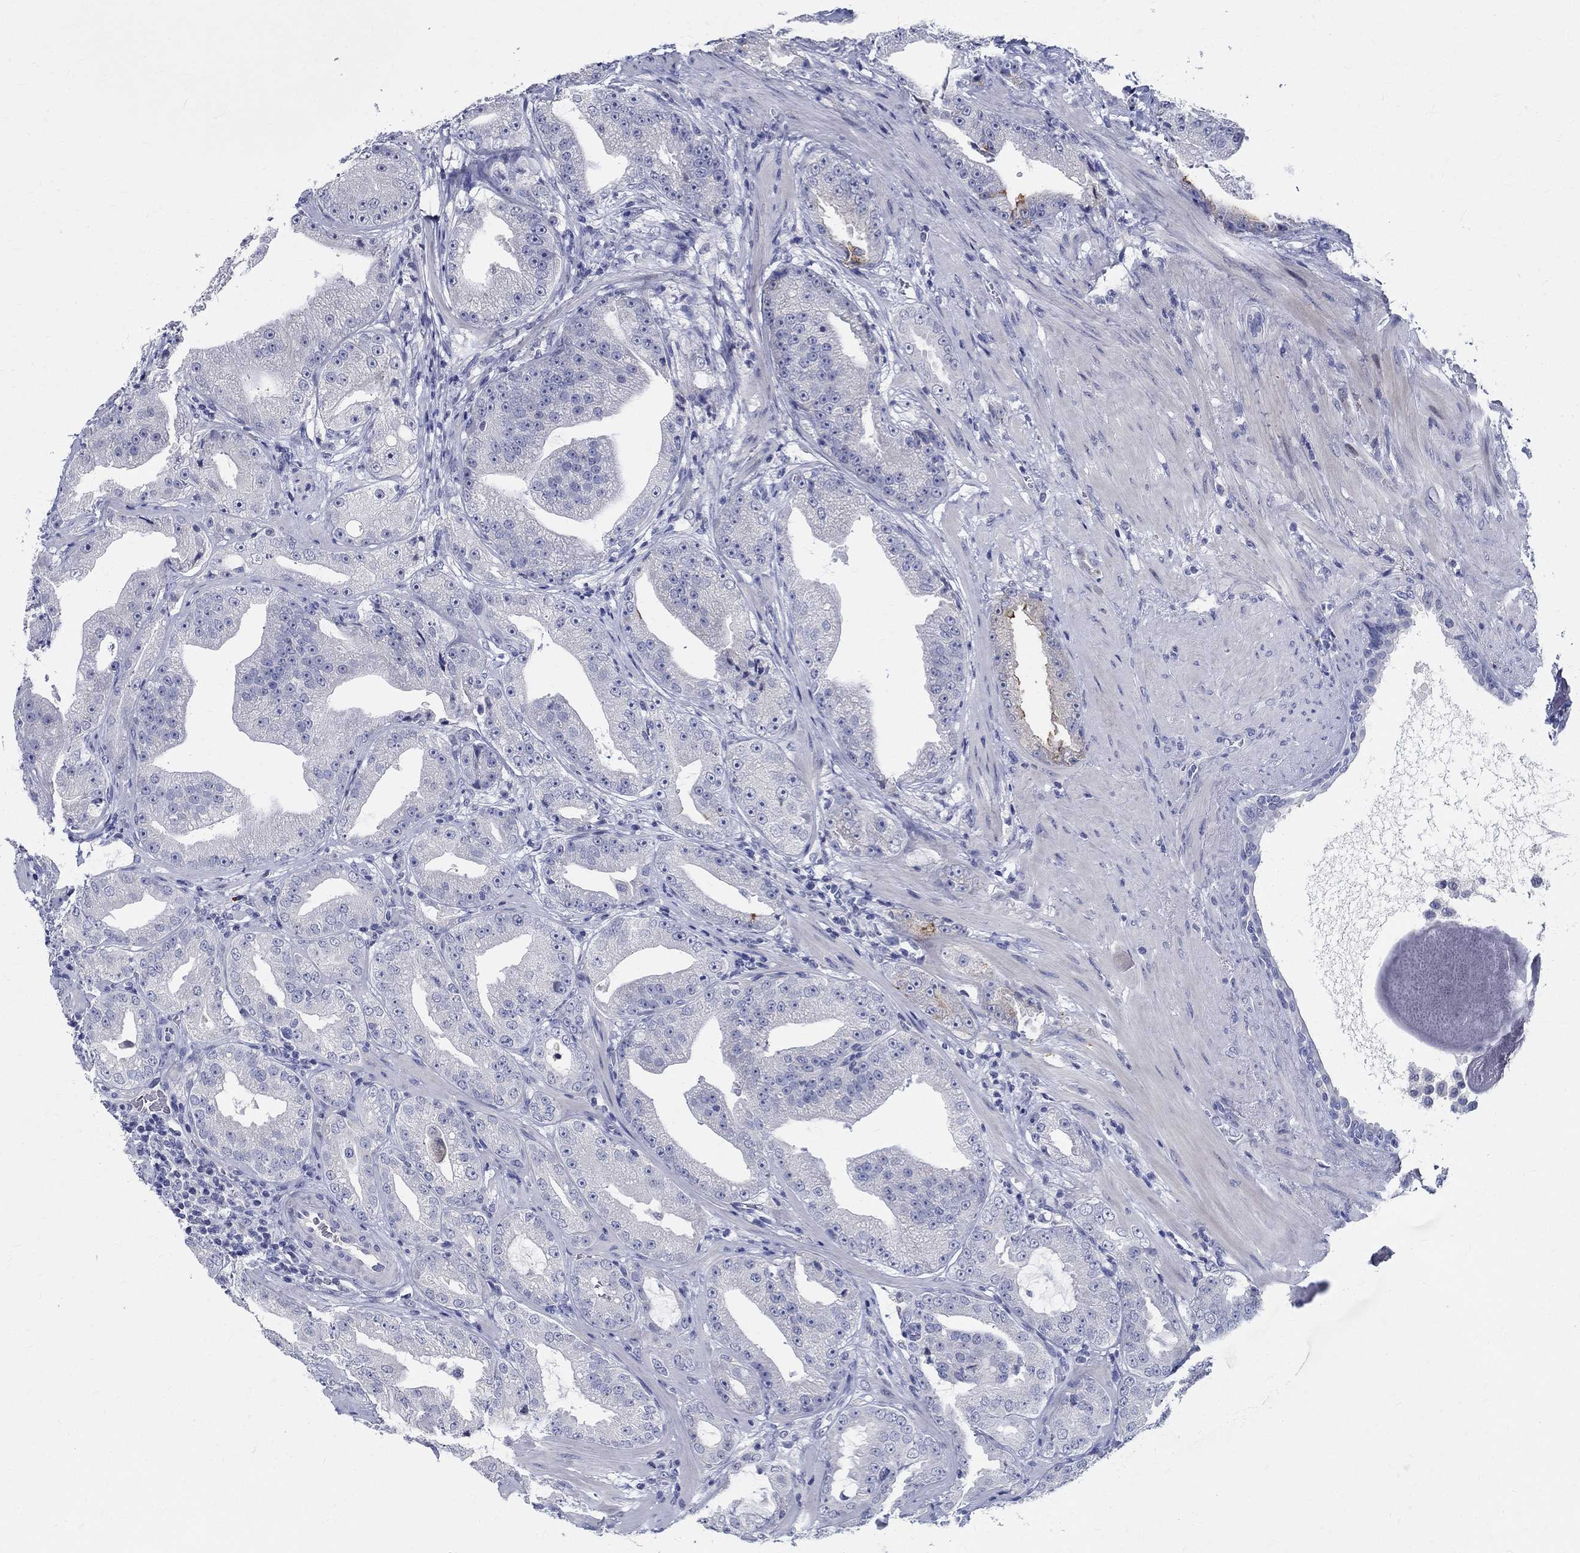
{"staining": {"intensity": "negative", "quantity": "none", "location": "none"}, "tissue": "prostate cancer", "cell_type": "Tumor cells", "image_type": "cancer", "snomed": [{"axis": "morphology", "description": "Adenocarcinoma, Low grade"}, {"axis": "topography", "description": "Prostate"}], "caption": "IHC image of human prostate cancer stained for a protein (brown), which shows no positivity in tumor cells. The staining is performed using DAB (3,3'-diaminobenzidine) brown chromogen with nuclei counter-stained in using hematoxylin.", "gene": "CETN1", "patient": {"sex": "male", "age": 62}}